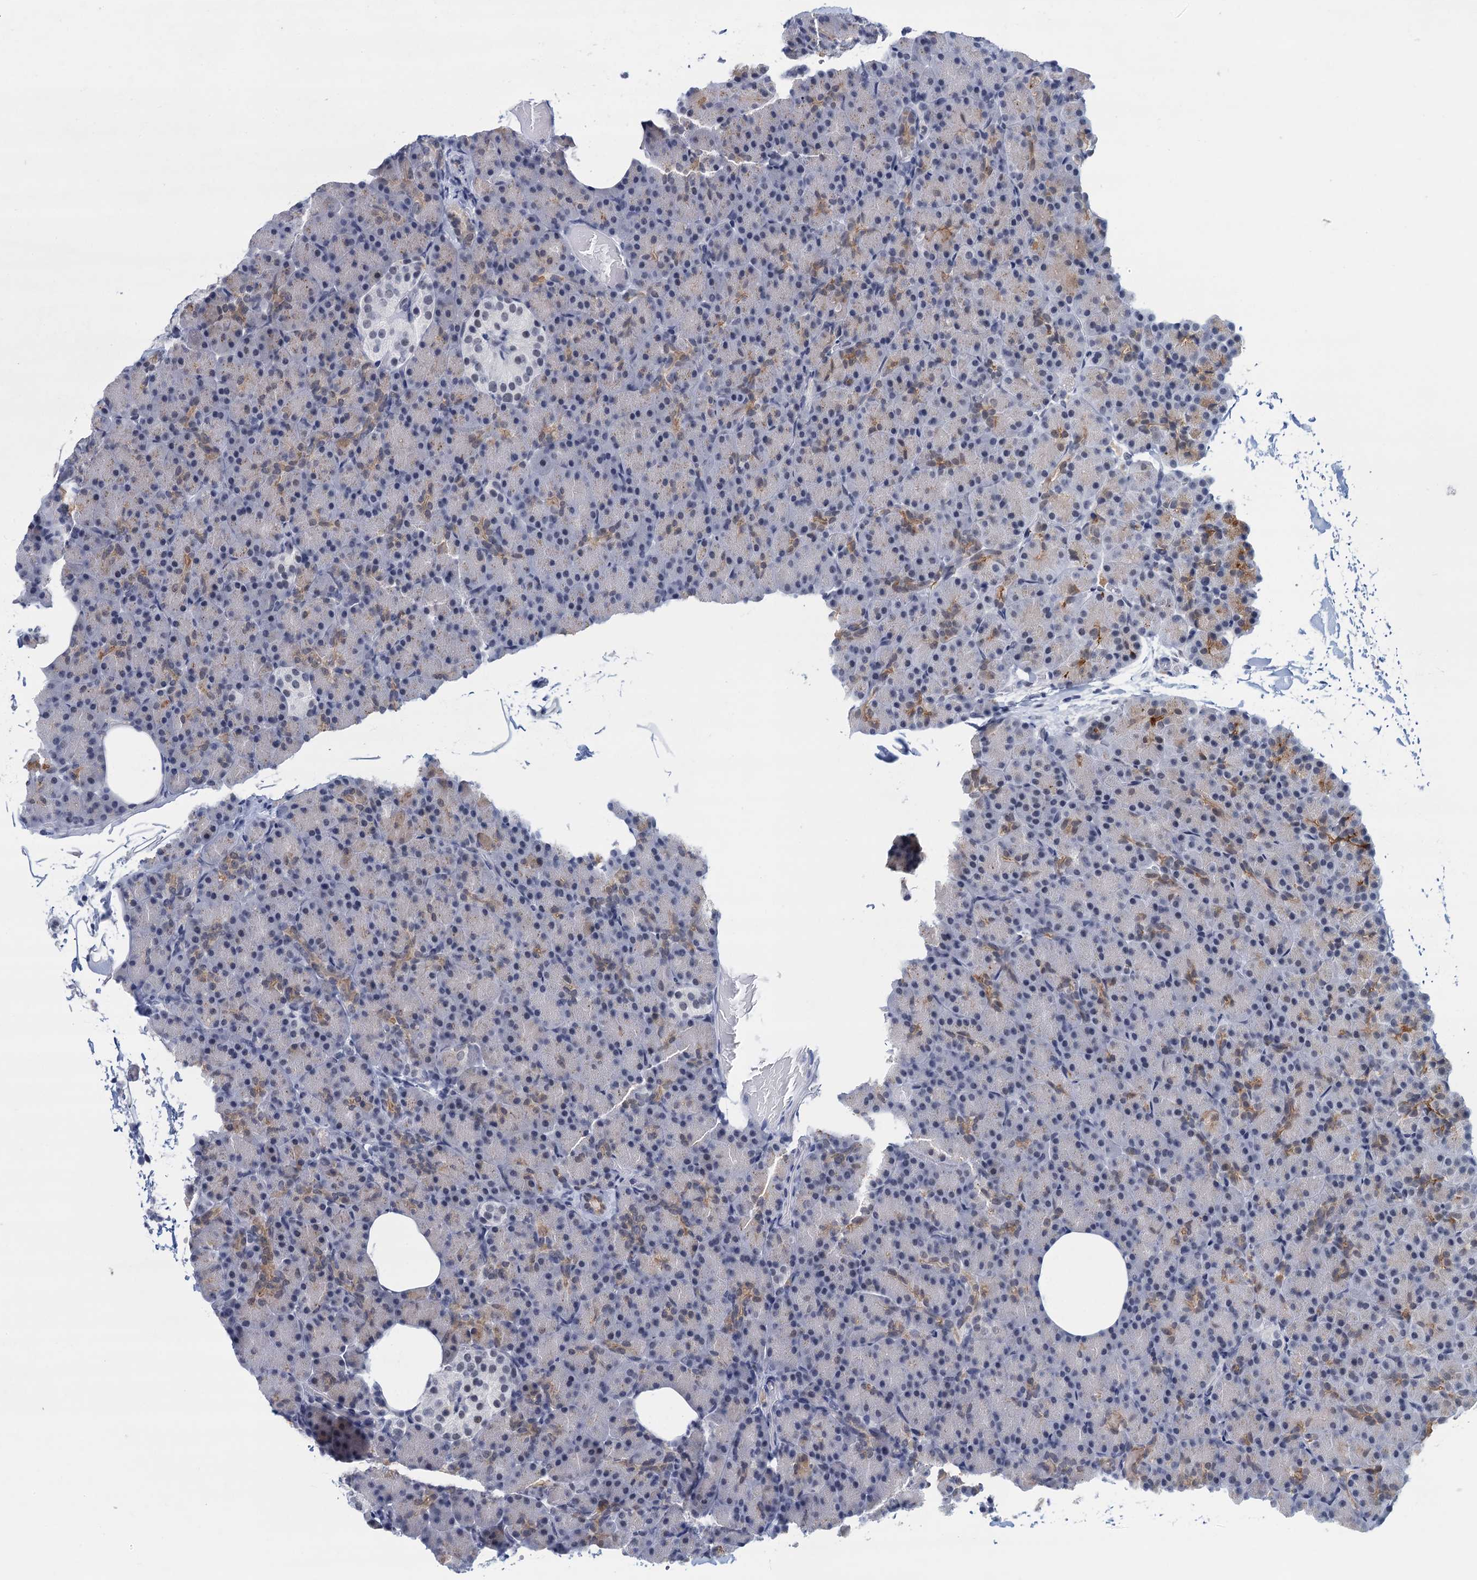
{"staining": {"intensity": "moderate", "quantity": "<25%", "location": "cytoplasmic/membranous"}, "tissue": "pancreas", "cell_type": "Exocrine glandular cells", "image_type": "normal", "snomed": [{"axis": "morphology", "description": "Normal tissue, NOS"}, {"axis": "topography", "description": "Pancreas"}], "caption": "Immunohistochemistry (DAB (3,3'-diaminobenzidine)) staining of normal human pancreas reveals moderate cytoplasmic/membranous protein expression in approximately <25% of exocrine glandular cells.", "gene": "EPS8L1", "patient": {"sex": "female", "age": 43}}